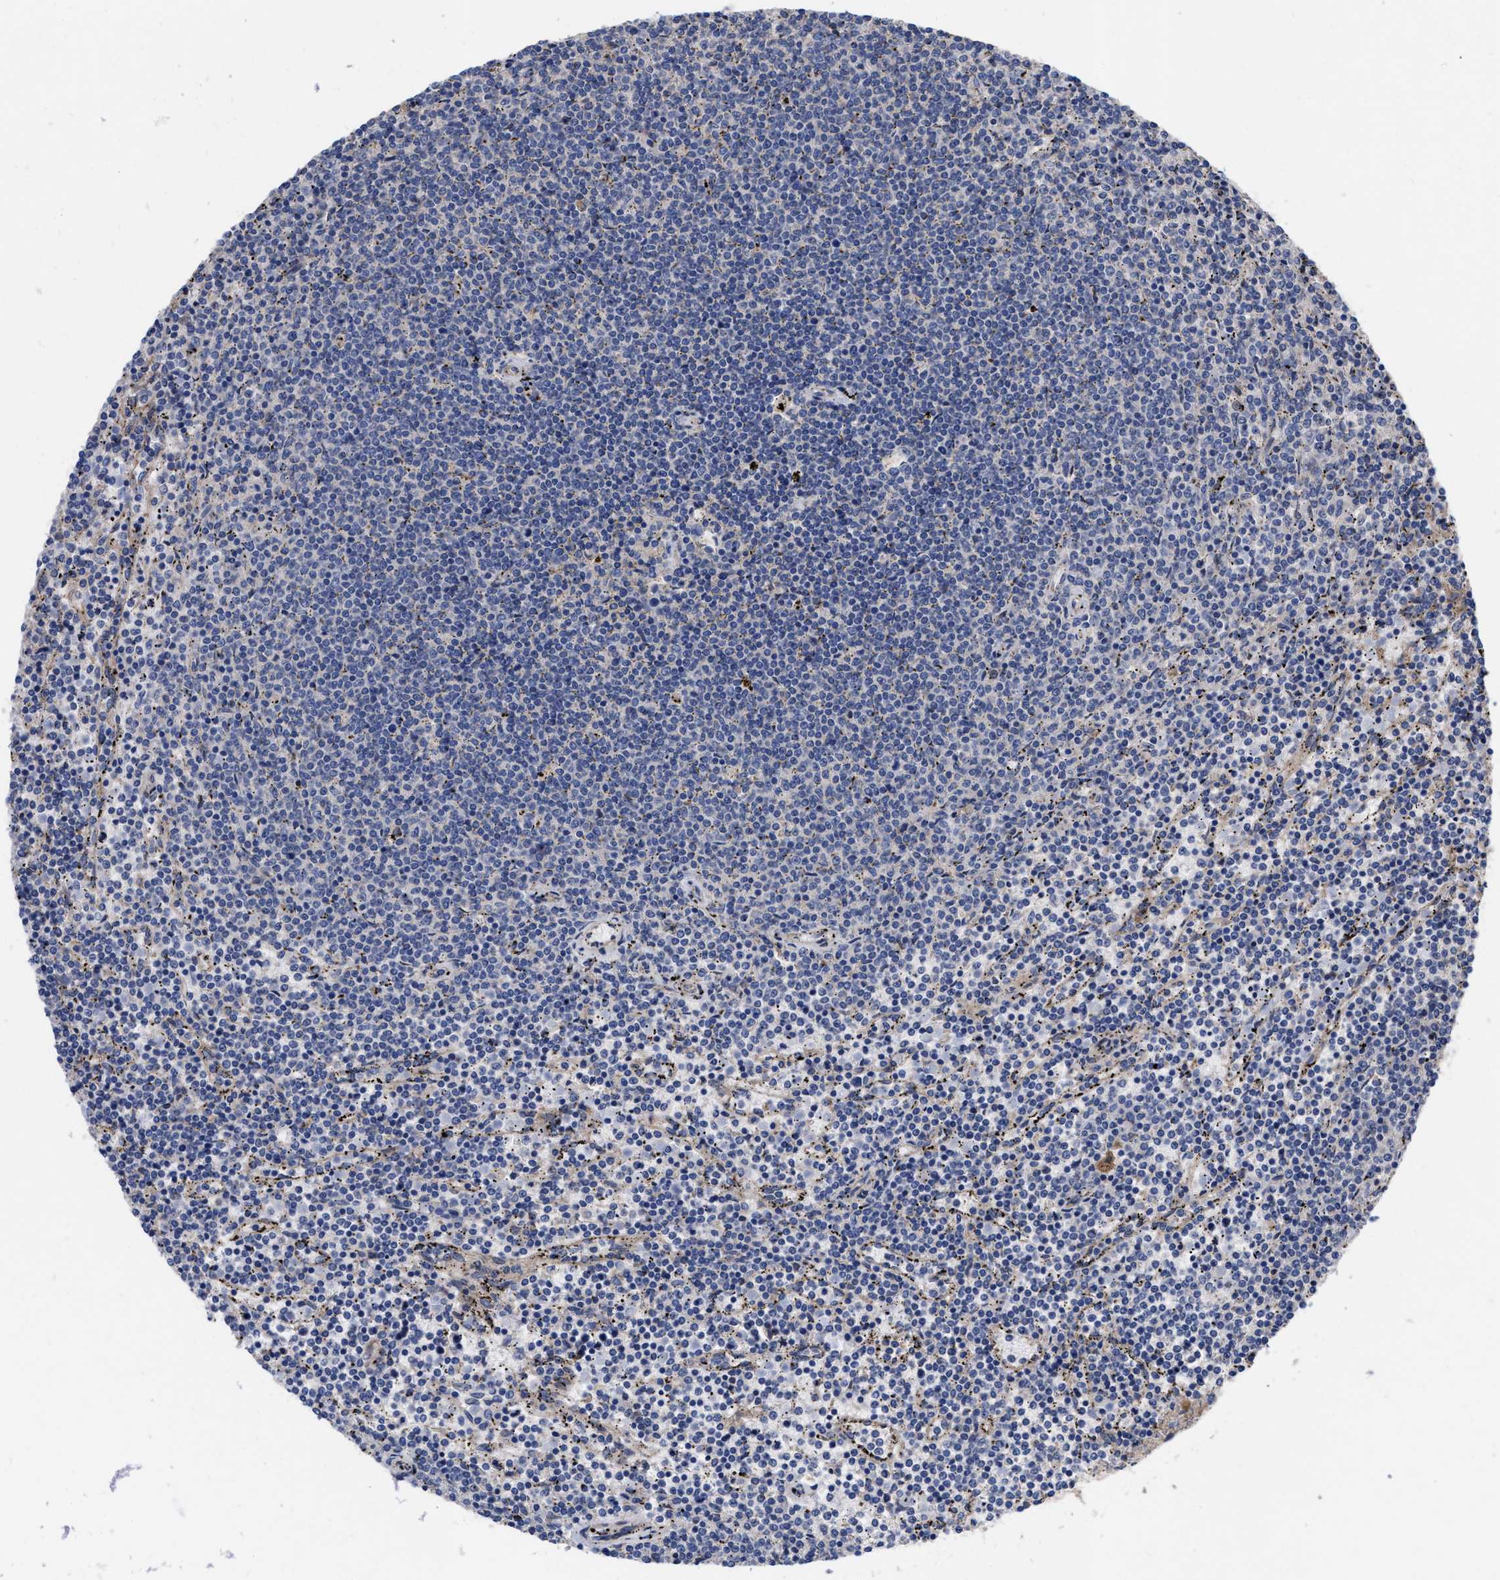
{"staining": {"intensity": "negative", "quantity": "none", "location": "none"}, "tissue": "lymphoma", "cell_type": "Tumor cells", "image_type": "cancer", "snomed": [{"axis": "morphology", "description": "Malignant lymphoma, non-Hodgkin's type, Low grade"}, {"axis": "topography", "description": "Spleen"}], "caption": "Protein analysis of lymphoma demonstrates no significant positivity in tumor cells.", "gene": "MLST8", "patient": {"sex": "female", "age": 50}}